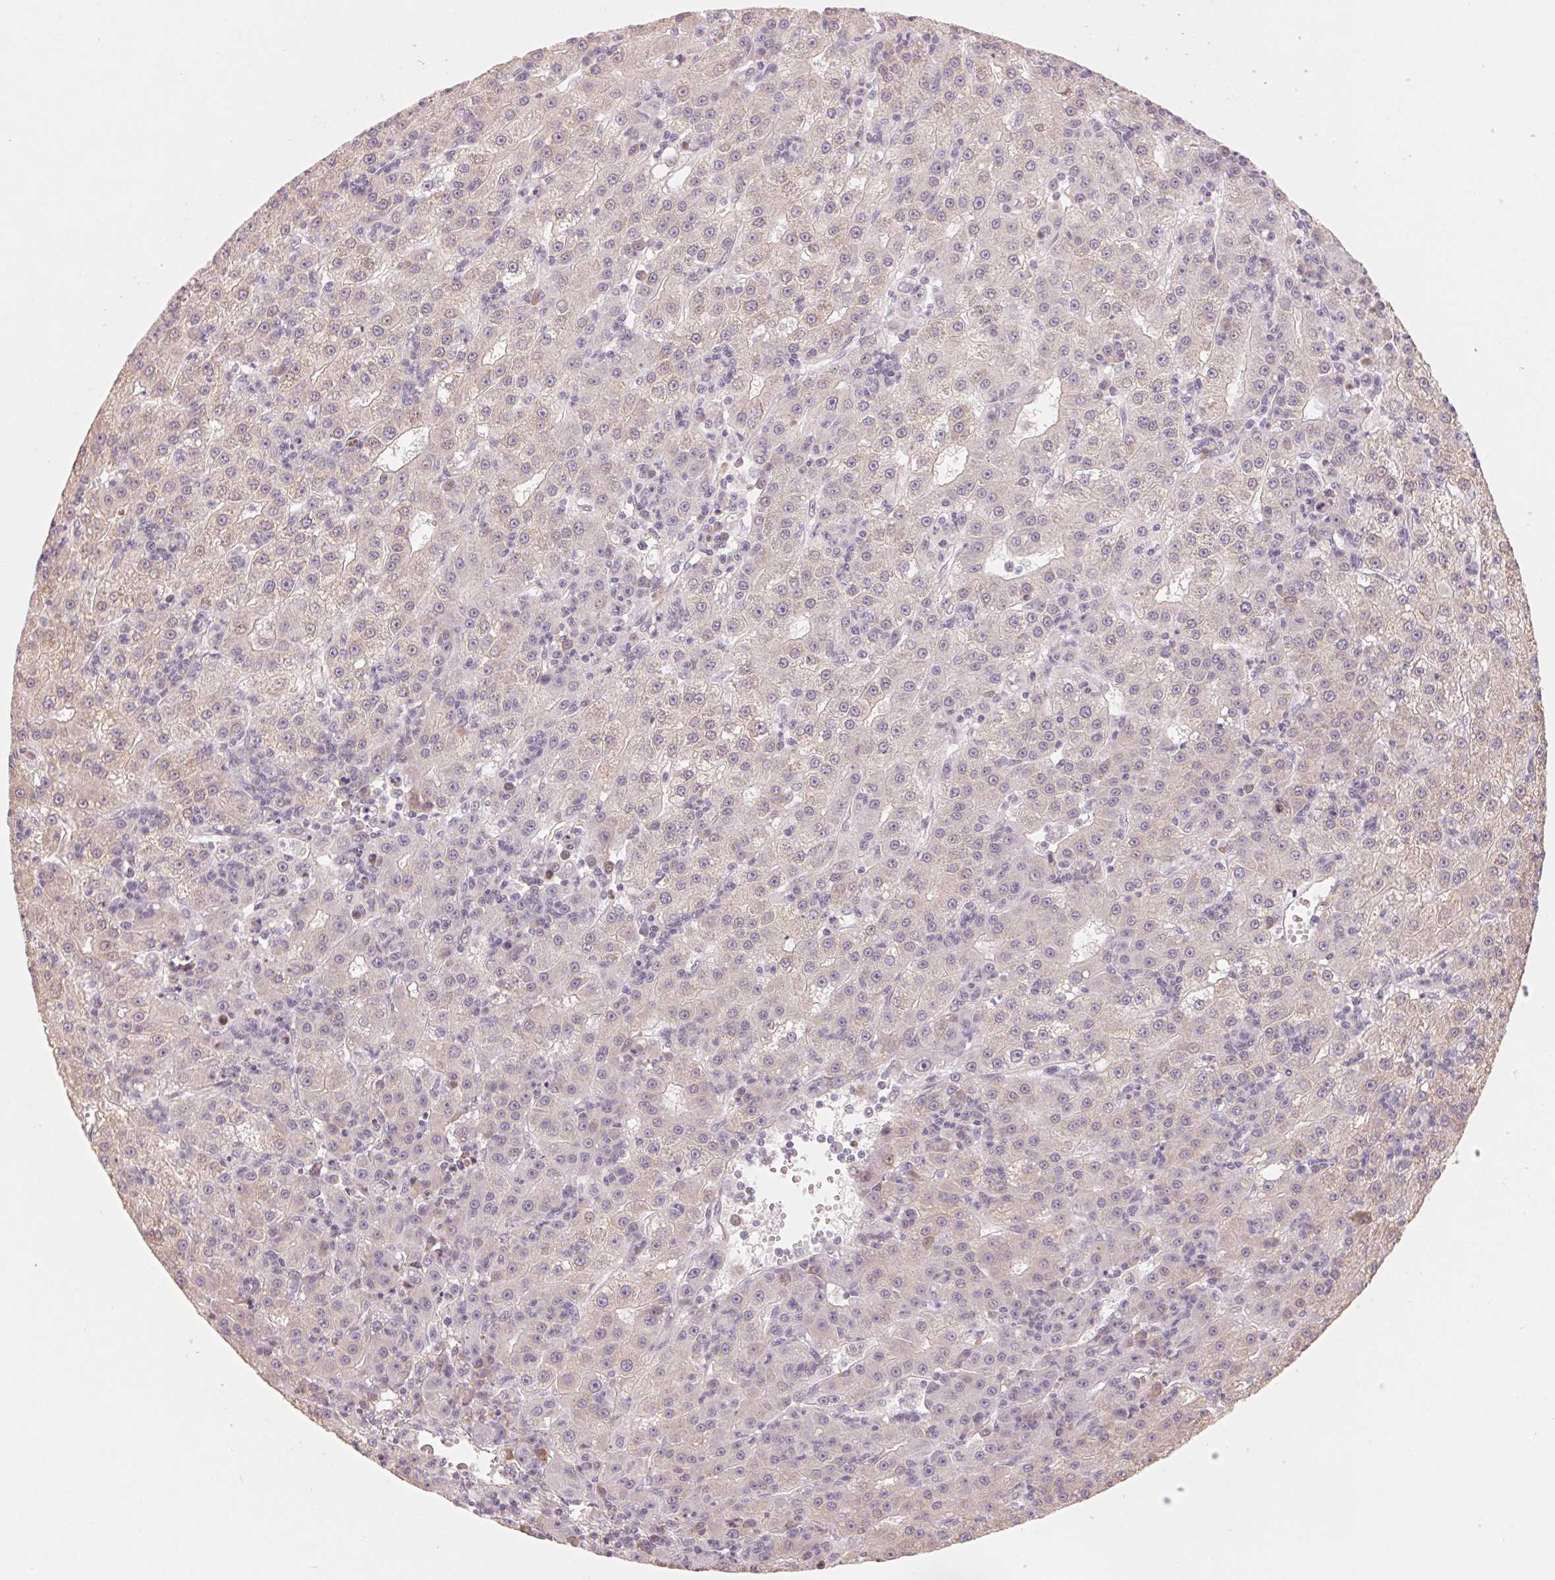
{"staining": {"intensity": "negative", "quantity": "none", "location": "none"}, "tissue": "liver cancer", "cell_type": "Tumor cells", "image_type": "cancer", "snomed": [{"axis": "morphology", "description": "Carcinoma, Hepatocellular, NOS"}, {"axis": "topography", "description": "Liver"}], "caption": "There is no significant staining in tumor cells of hepatocellular carcinoma (liver).", "gene": "DENND2C", "patient": {"sex": "male", "age": 76}}